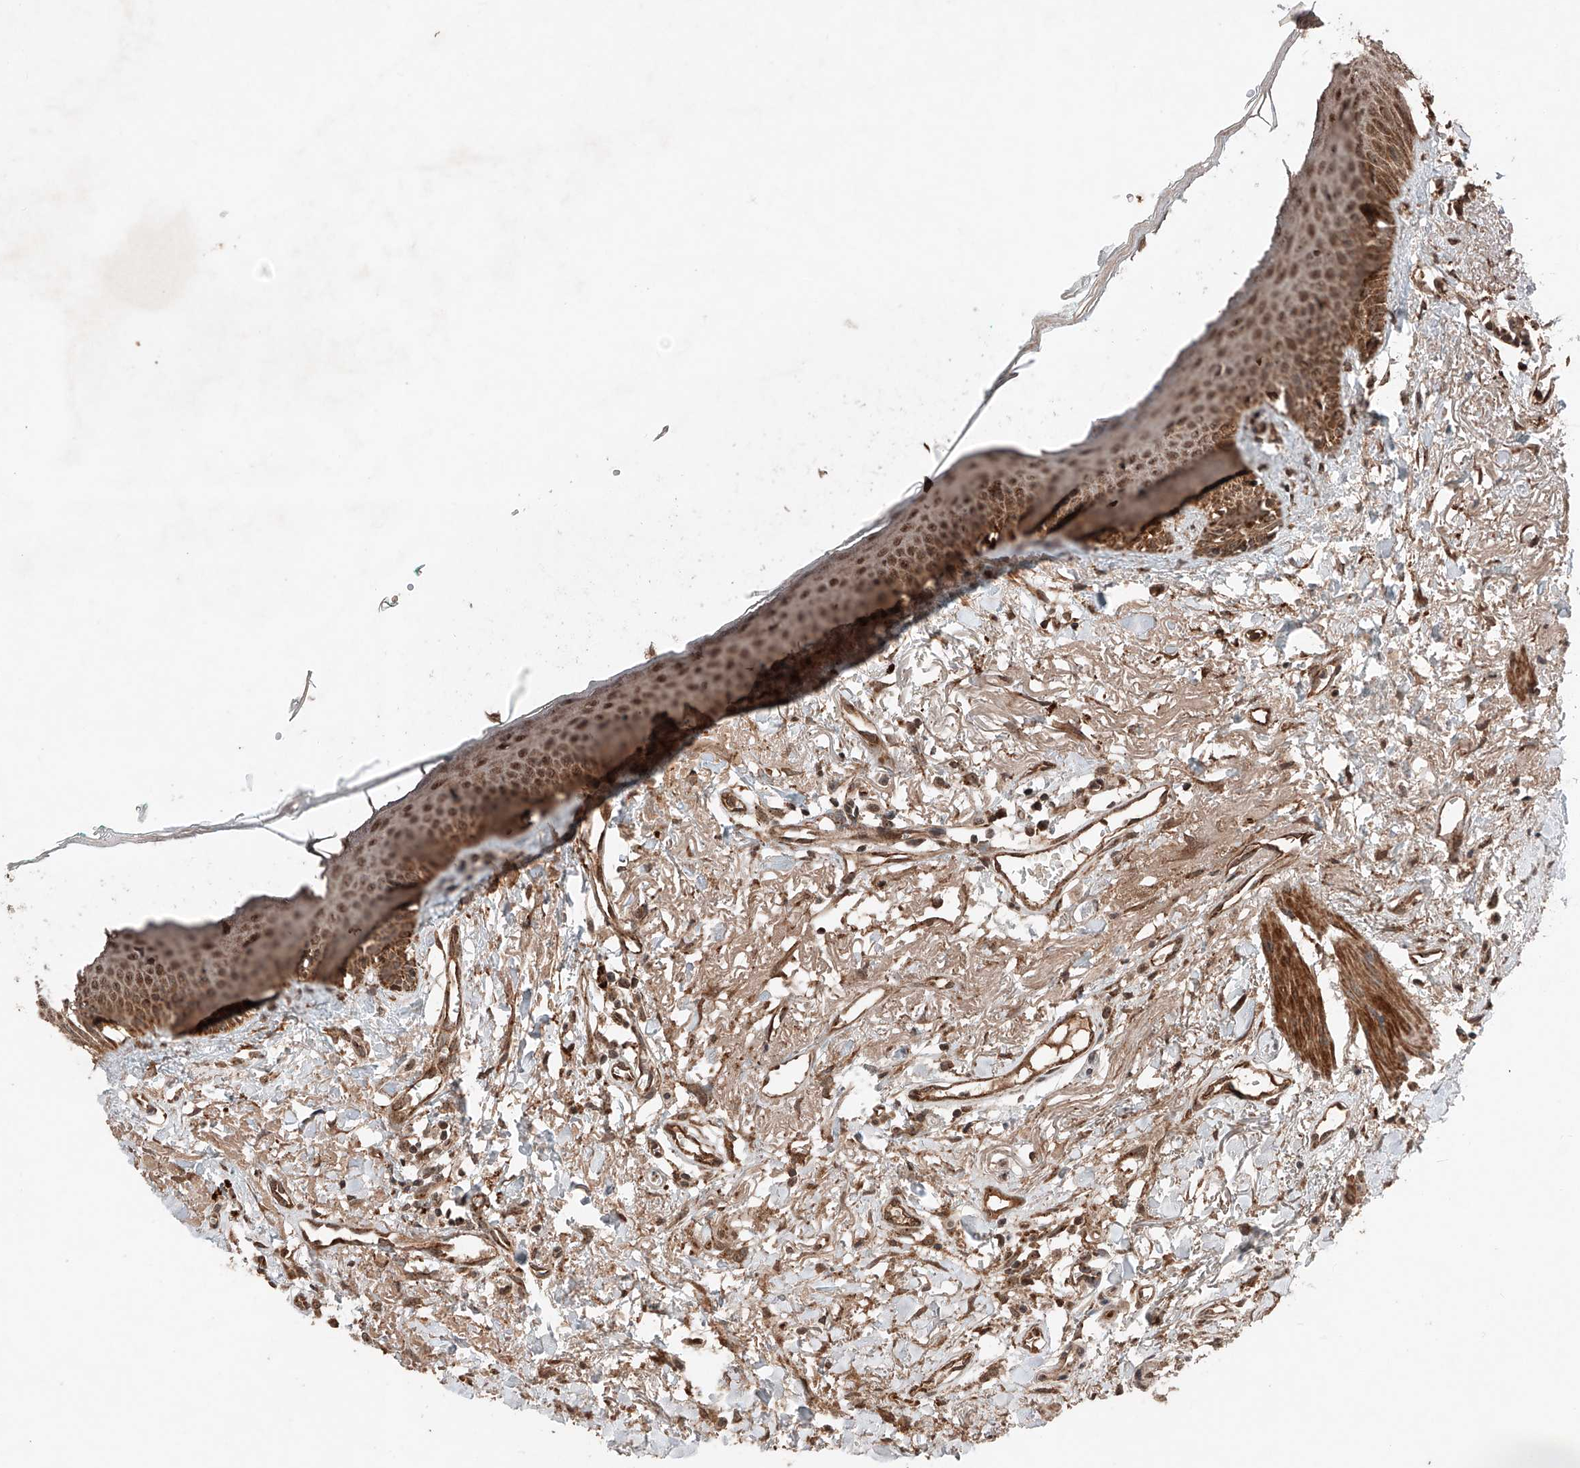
{"staining": {"intensity": "strong", "quantity": "25%-75%", "location": "cytoplasmic/membranous,nuclear"}, "tissue": "oral mucosa", "cell_type": "Squamous epithelial cells", "image_type": "normal", "snomed": [{"axis": "morphology", "description": "Normal tissue, NOS"}, {"axis": "topography", "description": "Oral tissue"}], "caption": "This photomicrograph displays immunohistochemistry (IHC) staining of unremarkable human oral mucosa, with high strong cytoplasmic/membranous,nuclear positivity in about 25%-75% of squamous epithelial cells.", "gene": "ZSCAN29", "patient": {"sex": "female", "age": 70}}